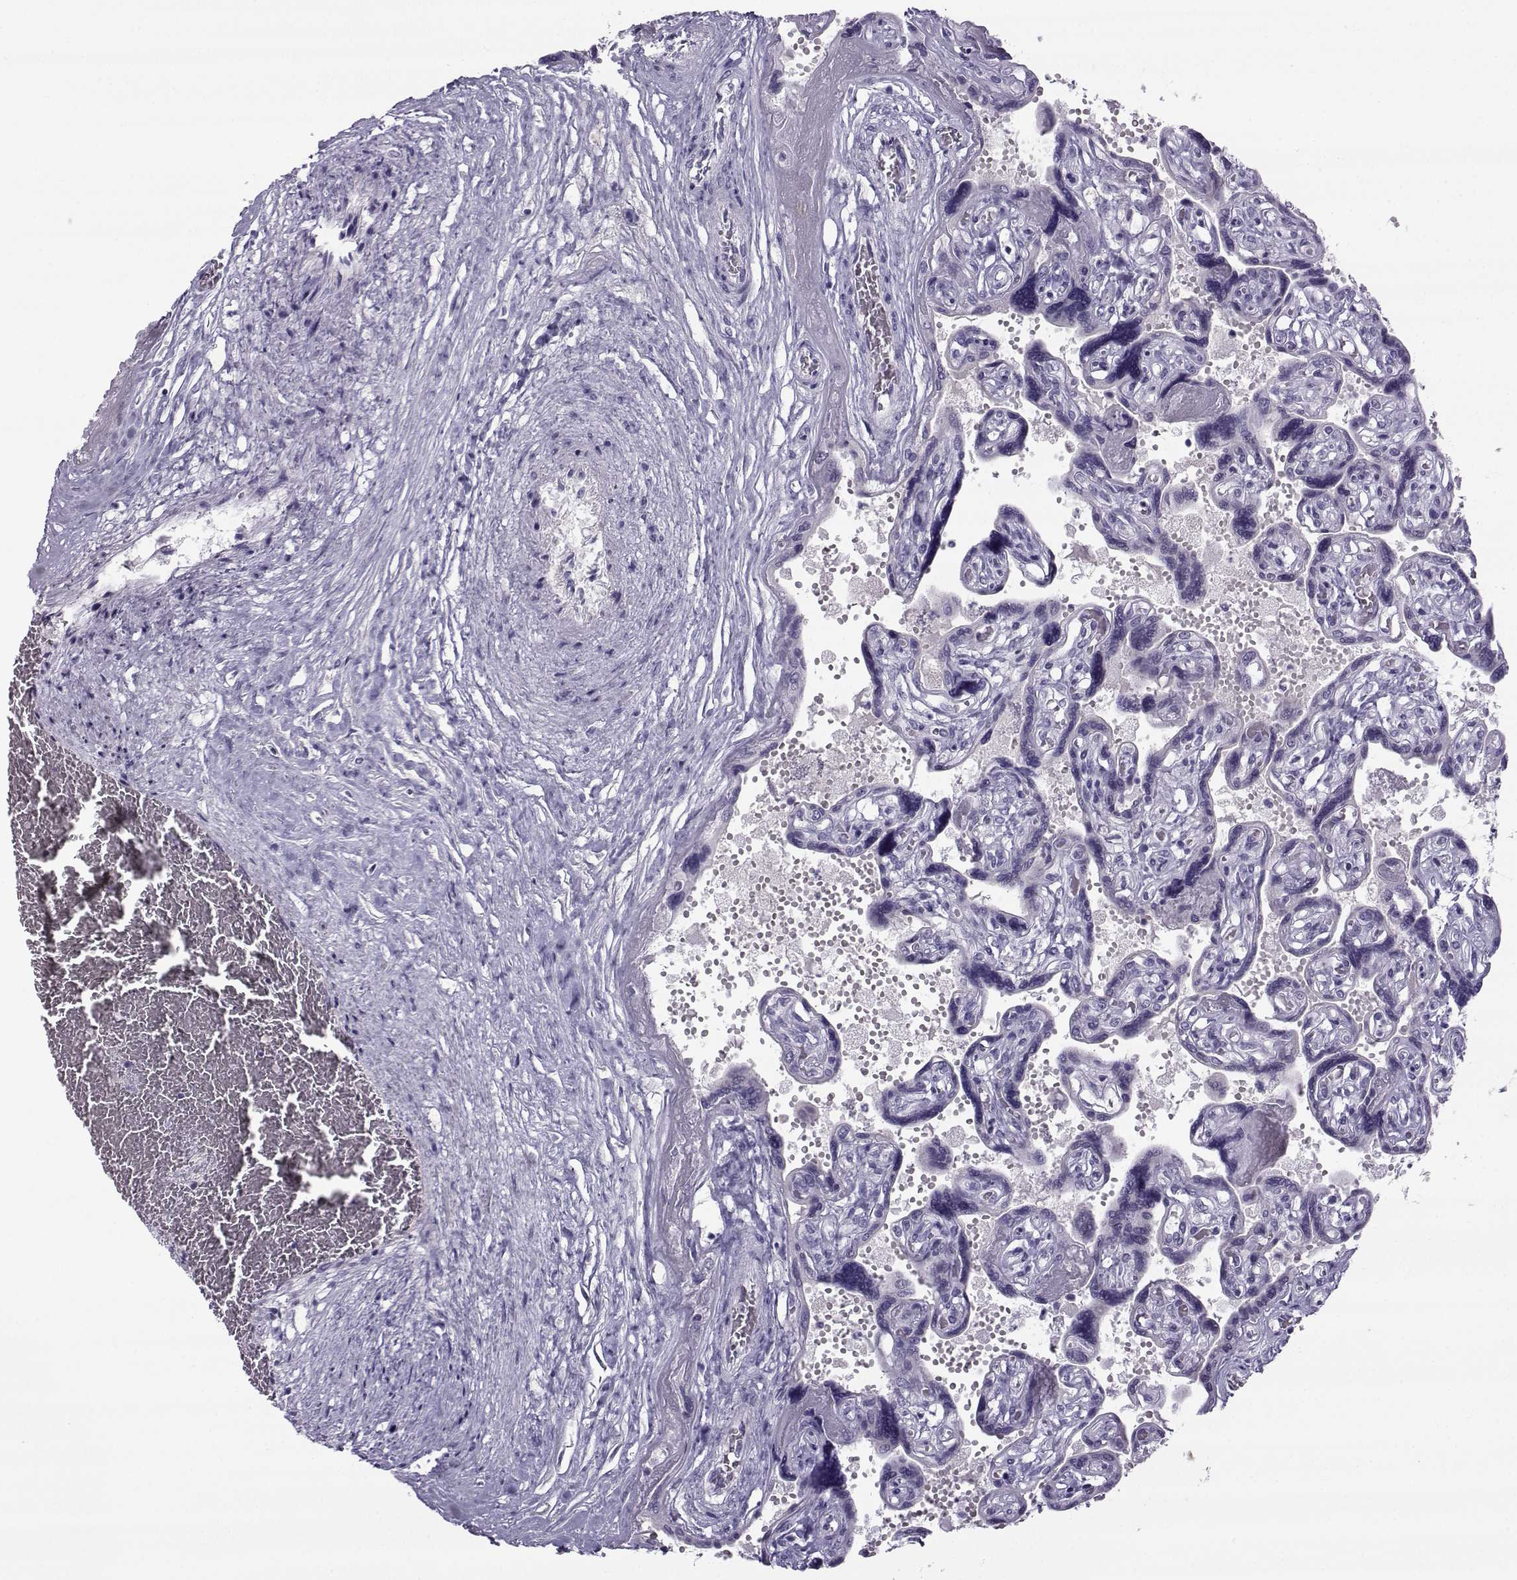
{"staining": {"intensity": "negative", "quantity": "none", "location": "none"}, "tissue": "placenta", "cell_type": "Decidual cells", "image_type": "normal", "snomed": [{"axis": "morphology", "description": "Normal tissue, NOS"}, {"axis": "topography", "description": "Placenta"}], "caption": "Immunohistochemistry (IHC) photomicrograph of normal human placenta stained for a protein (brown), which demonstrates no expression in decidual cells. (Immunohistochemistry (IHC), brightfield microscopy, high magnification).", "gene": "ARMC2", "patient": {"sex": "female", "age": 32}}